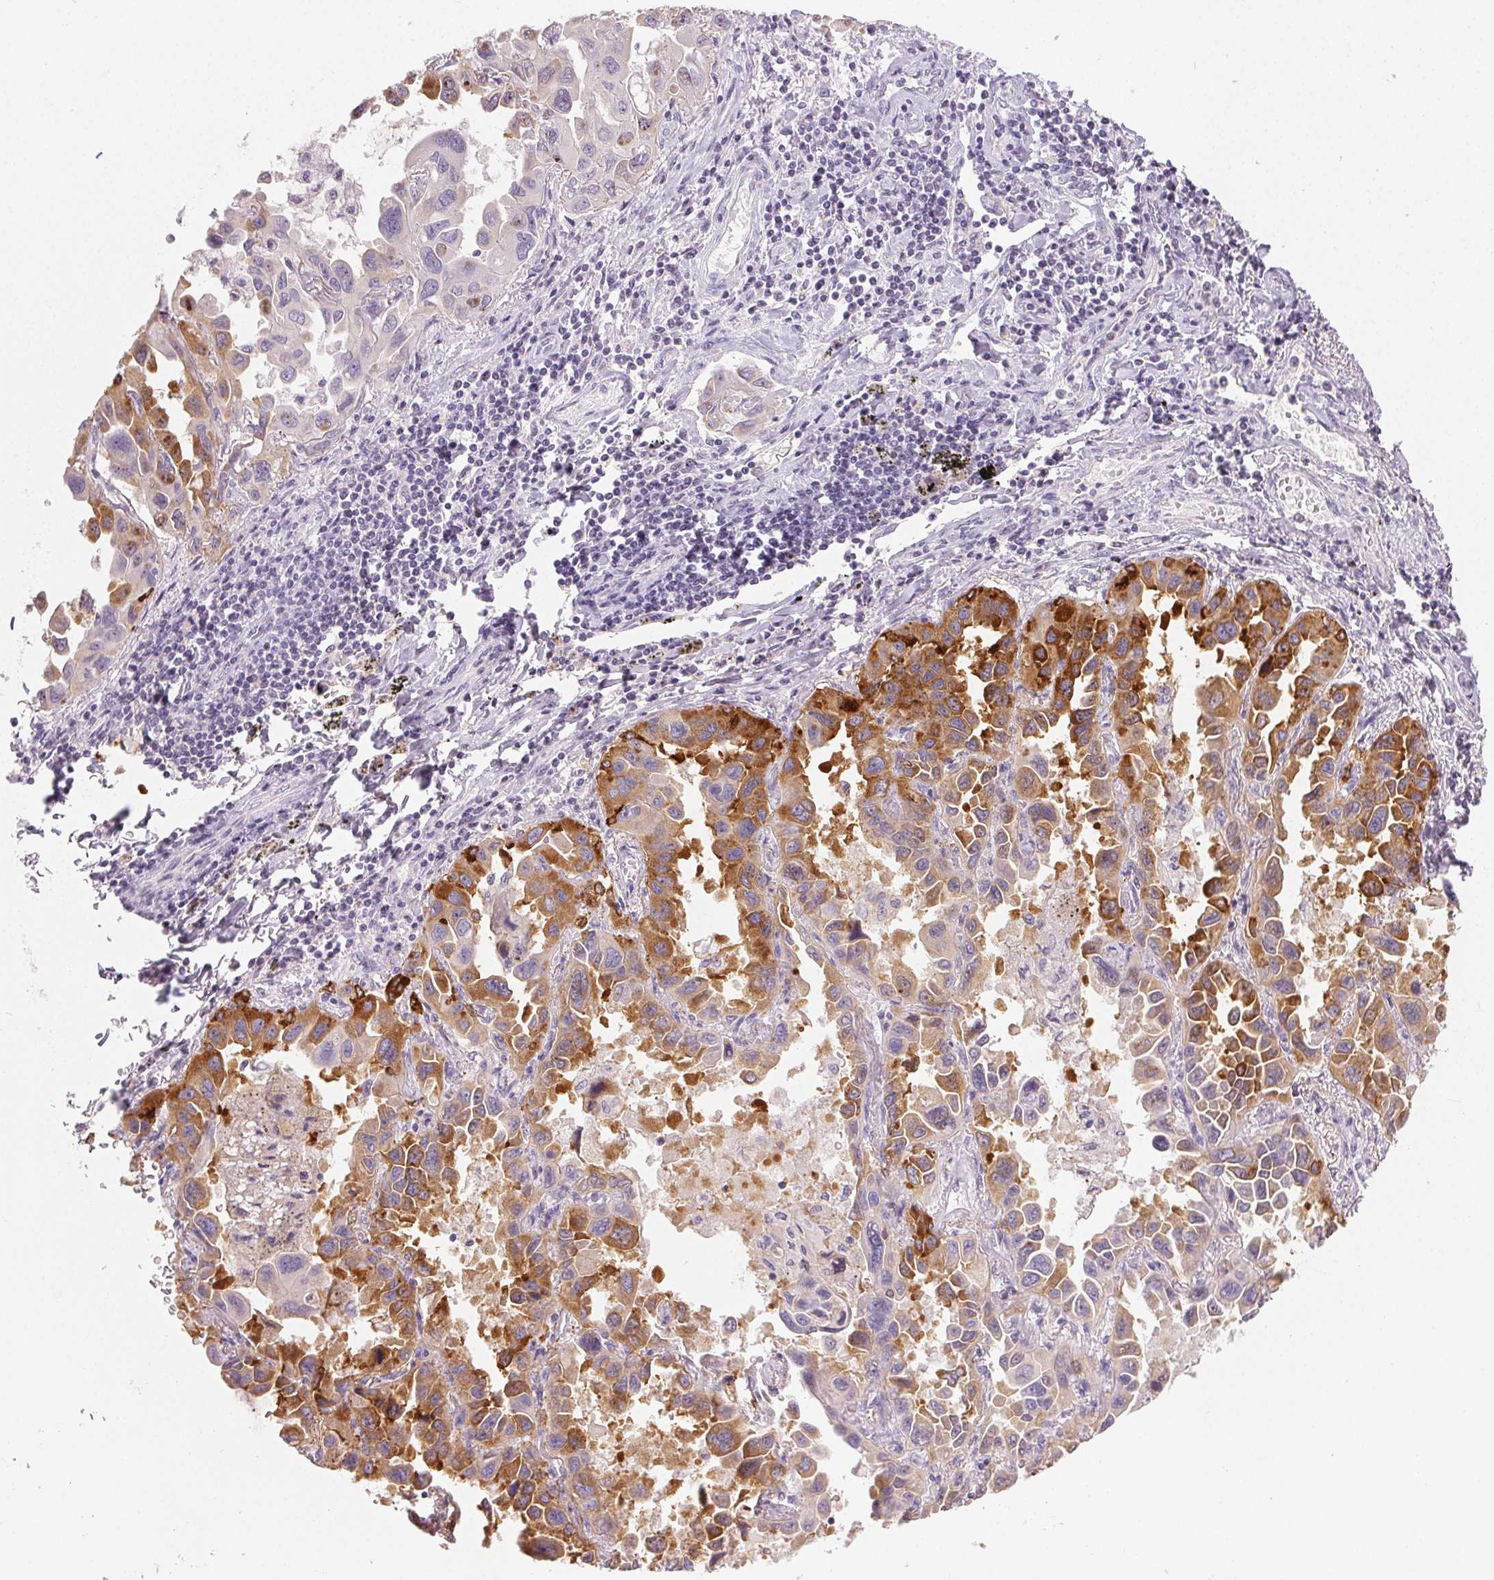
{"staining": {"intensity": "moderate", "quantity": ">75%", "location": "cytoplasmic/membranous"}, "tissue": "lung cancer", "cell_type": "Tumor cells", "image_type": "cancer", "snomed": [{"axis": "morphology", "description": "Adenocarcinoma, NOS"}, {"axis": "topography", "description": "Lung"}], "caption": "Immunohistochemical staining of lung adenocarcinoma exhibits moderate cytoplasmic/membranous protein expression in about >75% of tumor cells.", "gene": "SFTPD", "patient": {"sex": "male", "age": 64}}